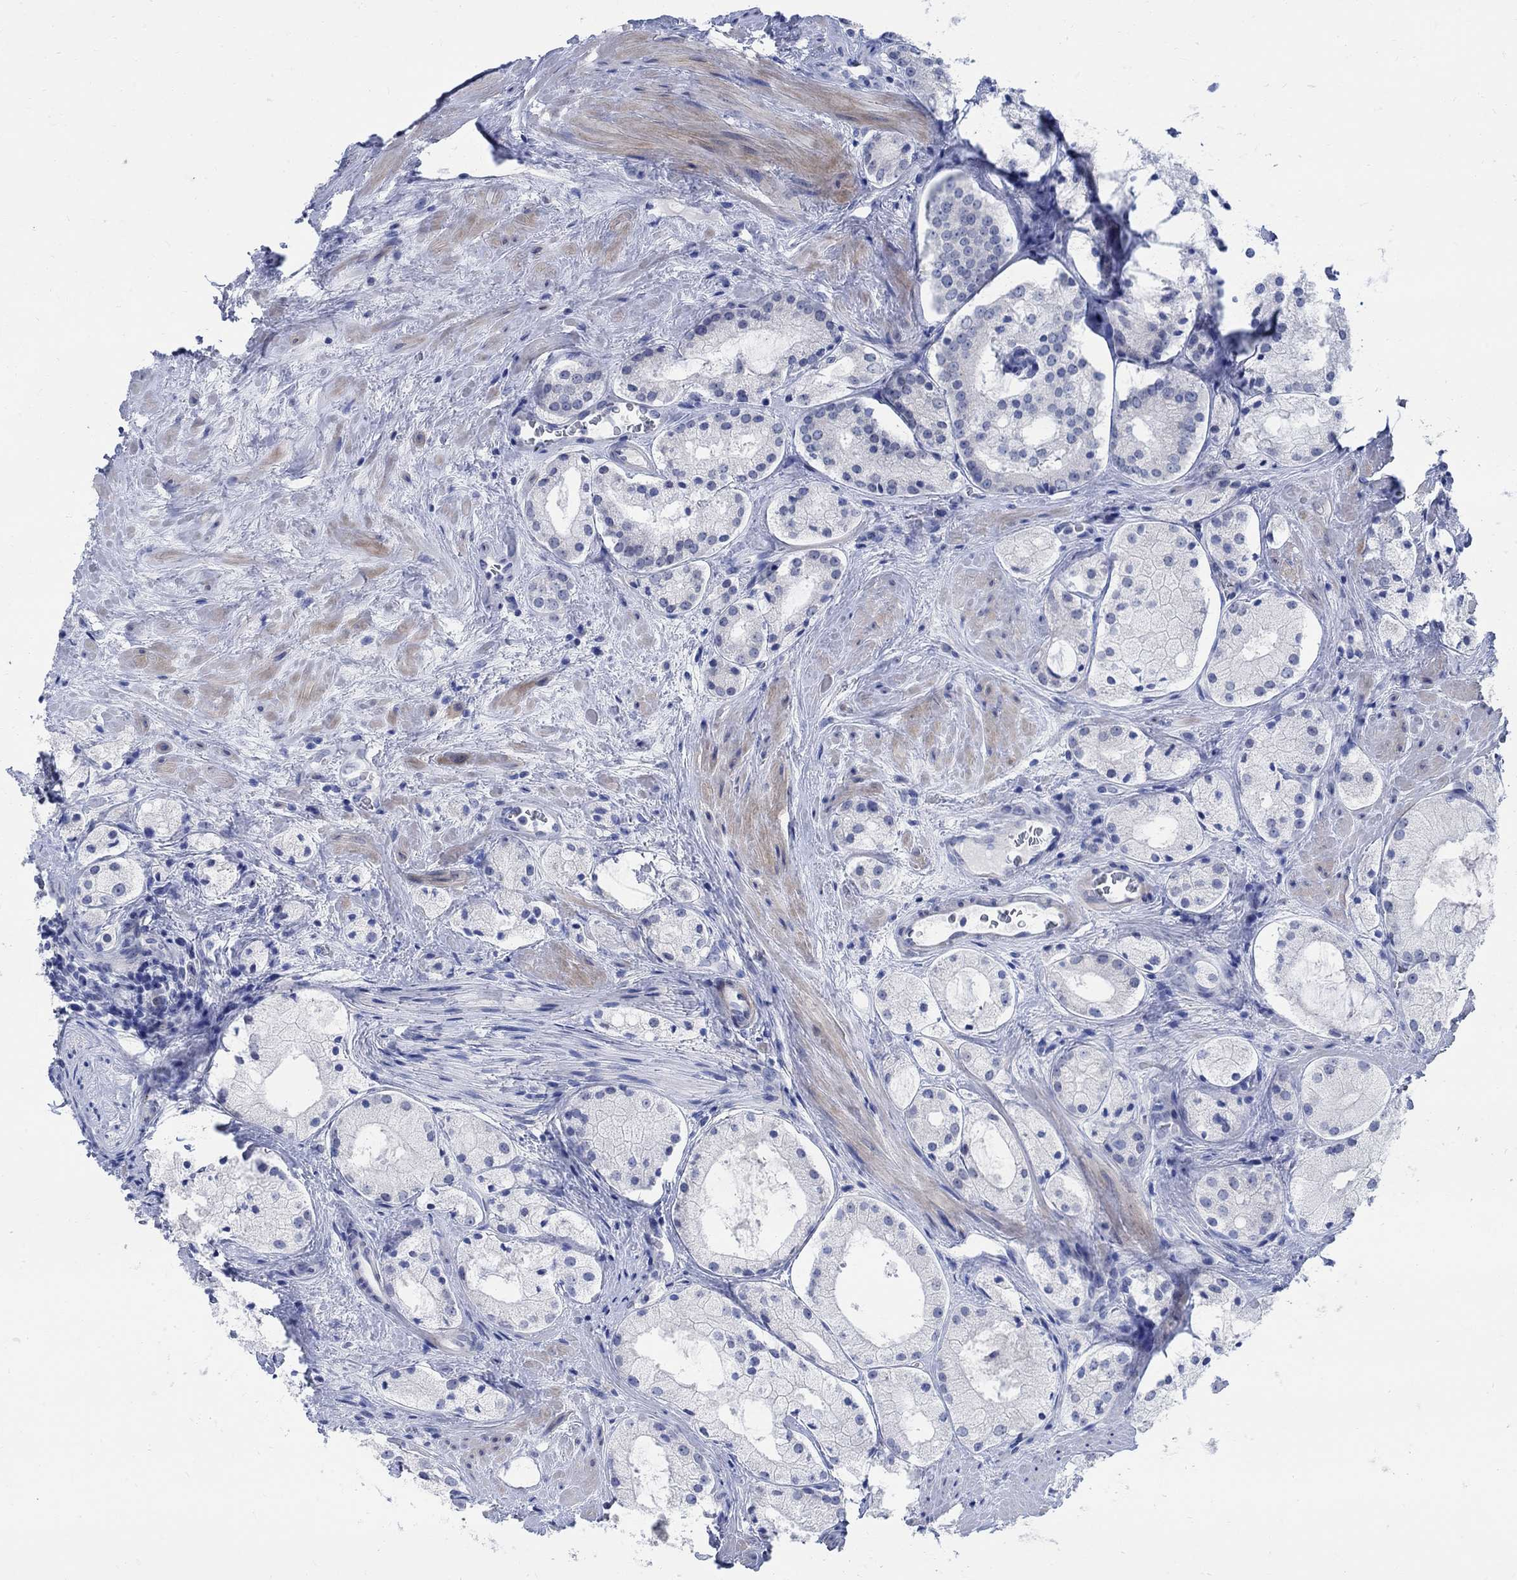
{"staining": {"intensity": "negative", "quantity": "none", "location": "none"}, "tissue": "prostate cancer", "cell_type": "Tumor cells", "image_type": "cancer", "snomed": [{"axis": "morphology", "description": "Adenocarcinoma, NOS"}, {"axis": "morphology", "description": "Adenocarcinoma, High grade"}, {"axis": "topography", "description": "Prostate"}], "caption": "Tumor cells are negative for brown protein staining in adenocarcinoma (prostate).", "gene": "CAMK2N1", "patient": {"sex": "male", "age": 64}}